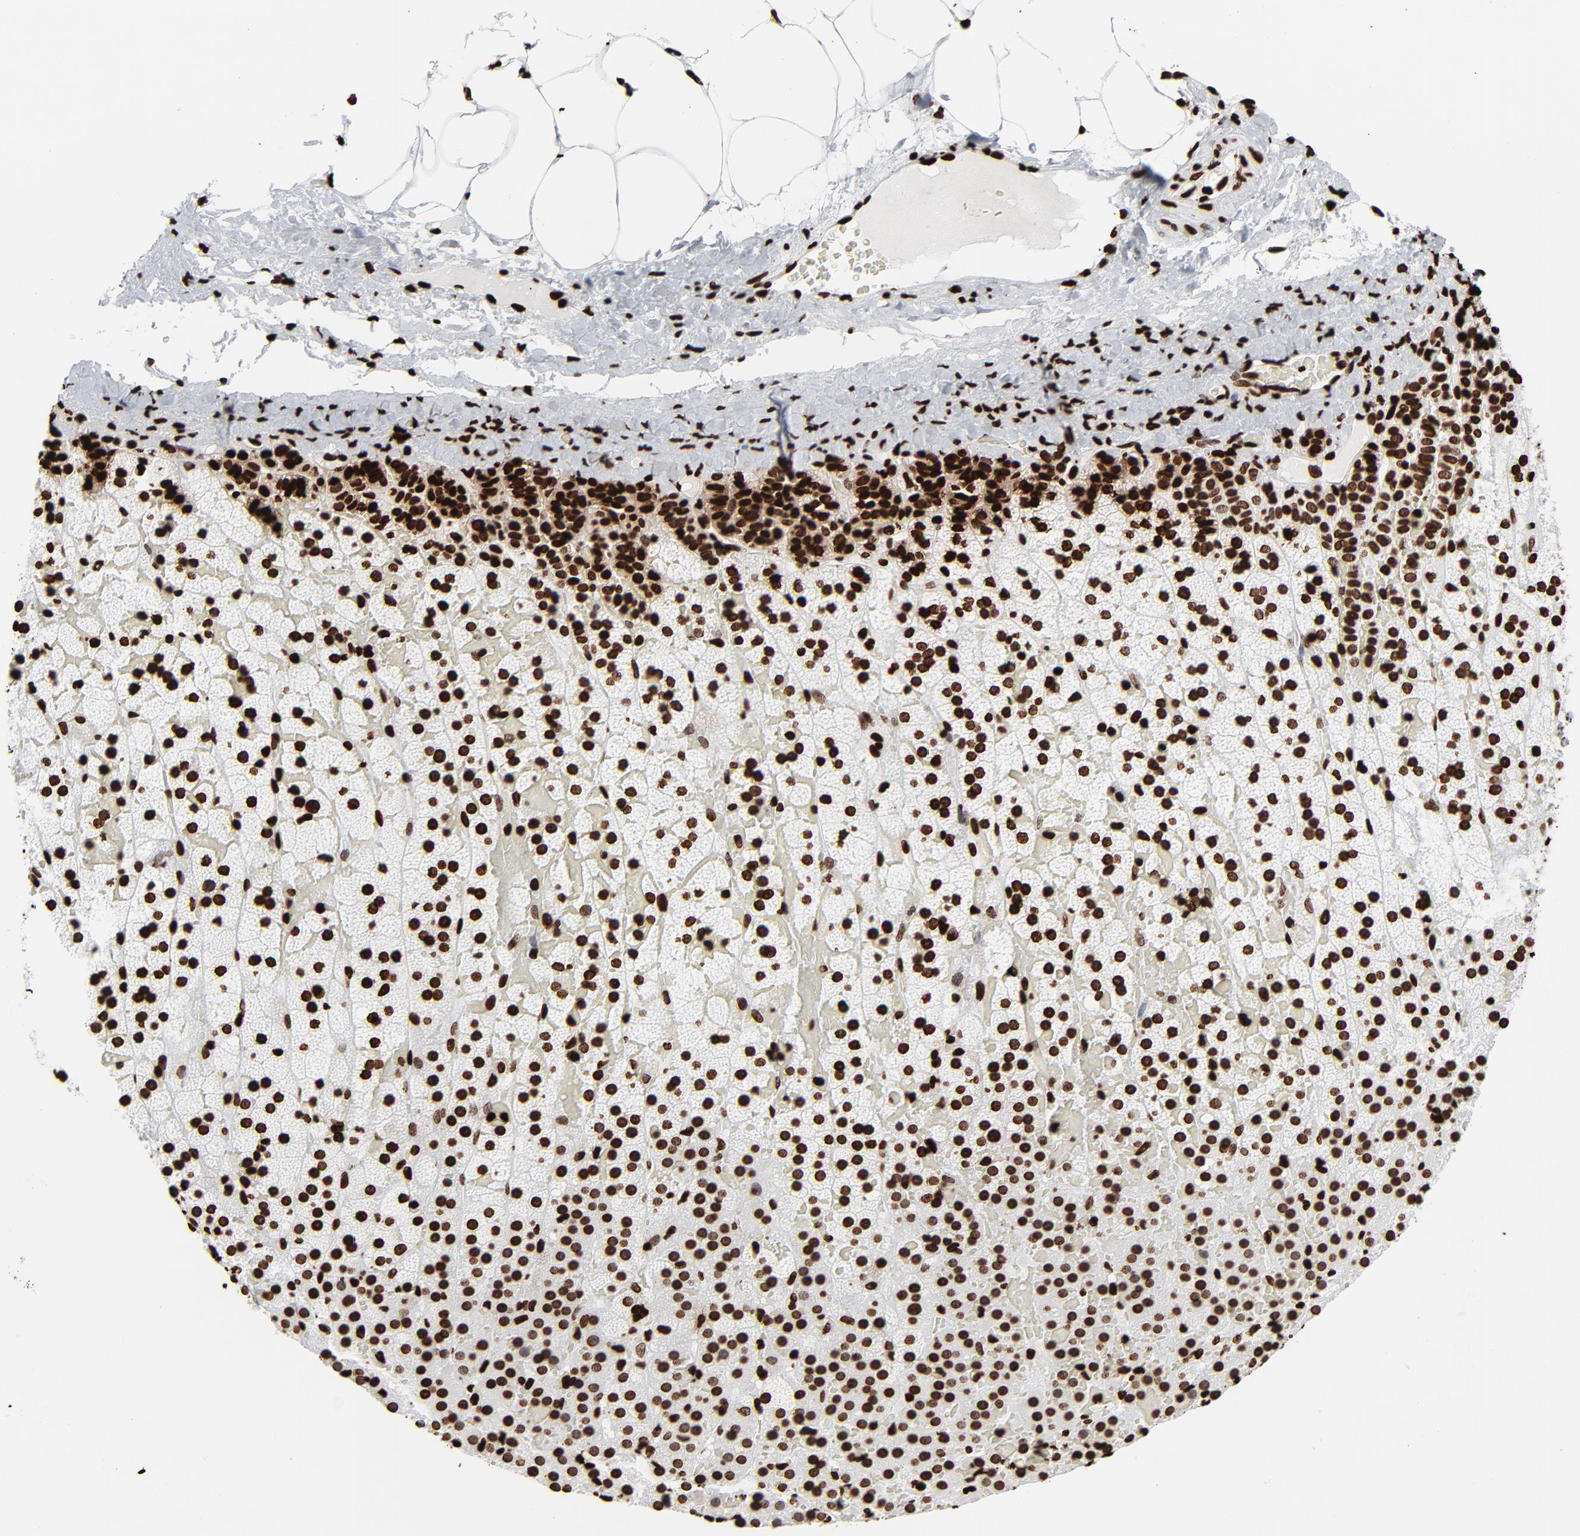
{"staining": {"intensity": "strong", "quantity": ">75%", "location": "nuclear"}, "tissue": "adrenal gland", "cell_type": "Glandular cells", "image_type": "normal", "snomed": [{"axis": "morphology", "description": "Normal tissue, NOS"}, {"axis": "topography", "description": "Adrenal gland"}], "caption": "Immunohistochemical staining of unremarkable adrenal gland reveals strong nuclear protein expression in about >75% of glandular cells.", "gene": "H3", "patient": {"sex": "male", "age": 35}}